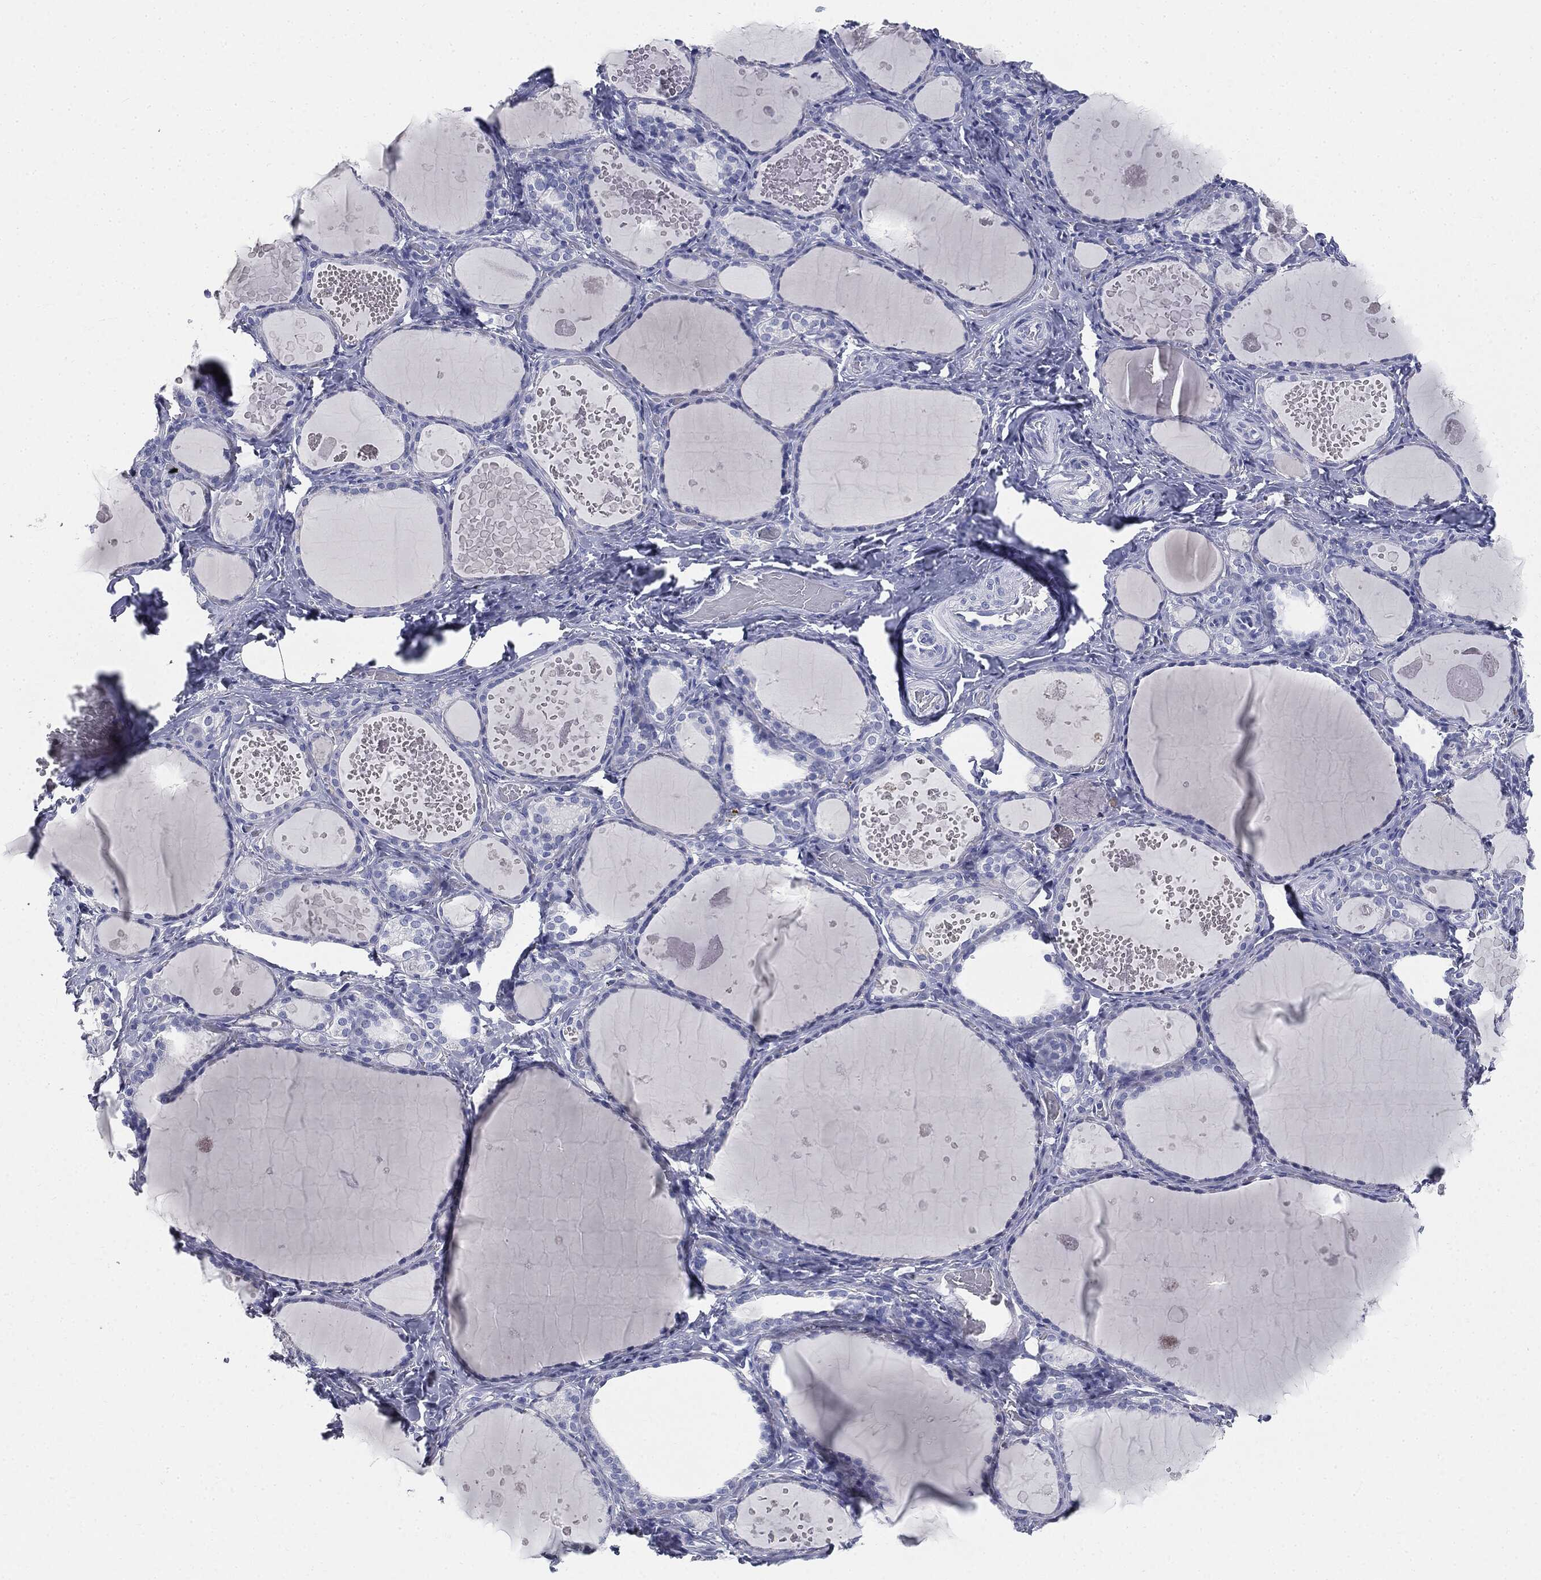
{"staining": {"intensity": "negative", "quantity": "none", "location": "none"}, "tissue": "thyroid gland", "cell_type": "Glandular cells", "image_type": "normal", "snomed": [{"axis": "morphology", "description": "Normal tissue, NOS"}, {"axis": "topography", "description": "Thyroid gland"}], "caption": "An IHC photomicrograph of normal thyroid gland is shown. There is no staining in glandular cells of thyroid gland.", "gene": "CUZD1", "patient": {"sex": "female", "age": 56}}